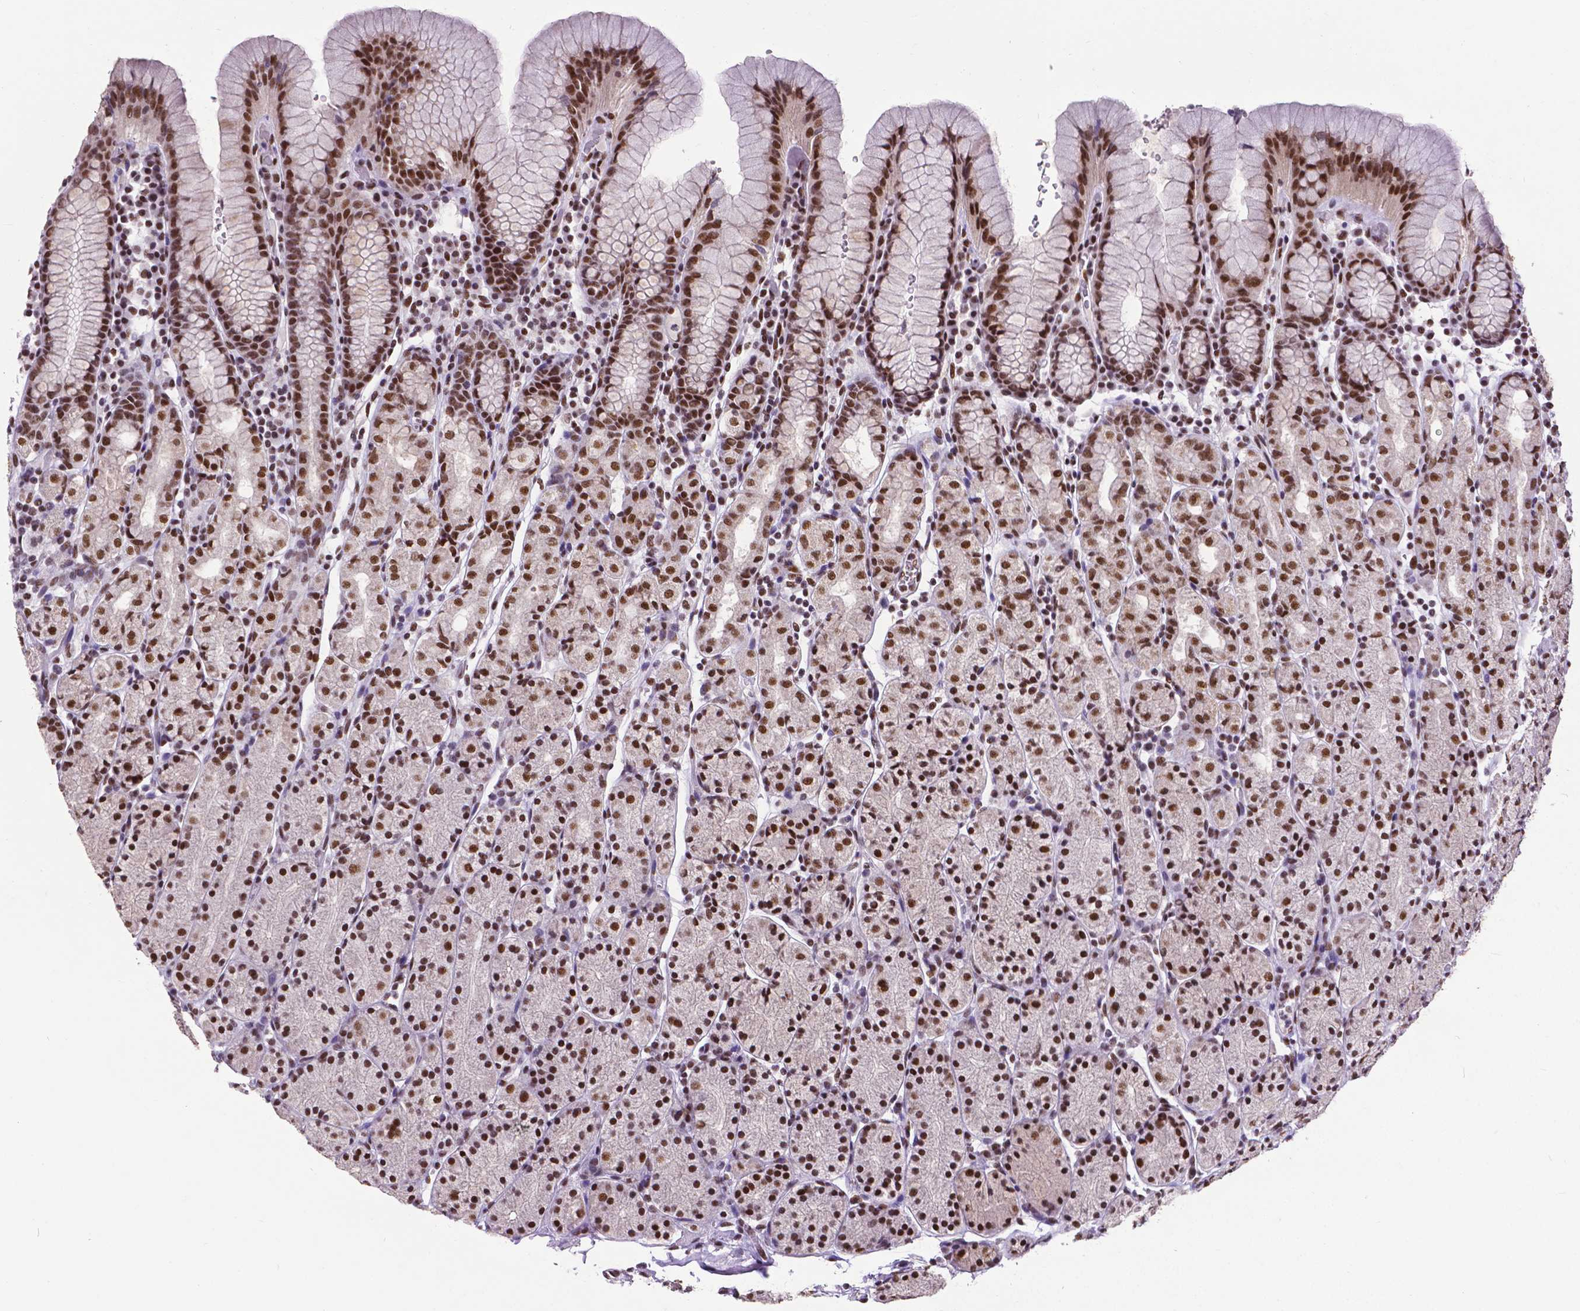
{"staining": {"intensity": "strong", "quantity": ">75%", "location": "nuclear"}, "tissue": "stomach", "cell_type": "Glandular cells", "image_type": "normal", "snomed": [{"axis": "morphology", "description": "Normal tissue, NOS"}, {"axis": "topography", "description": "Stomach, upper"}, {"axis": "topography", "description": "Stomach"}], "caption": "The photomicrograph demonstrates staining of normal stomach, revealing strong nuclear protein staining (brown color) within glandular cells.", "gene": "ATRX", "patient": {"sex": "male", "age": 62}}